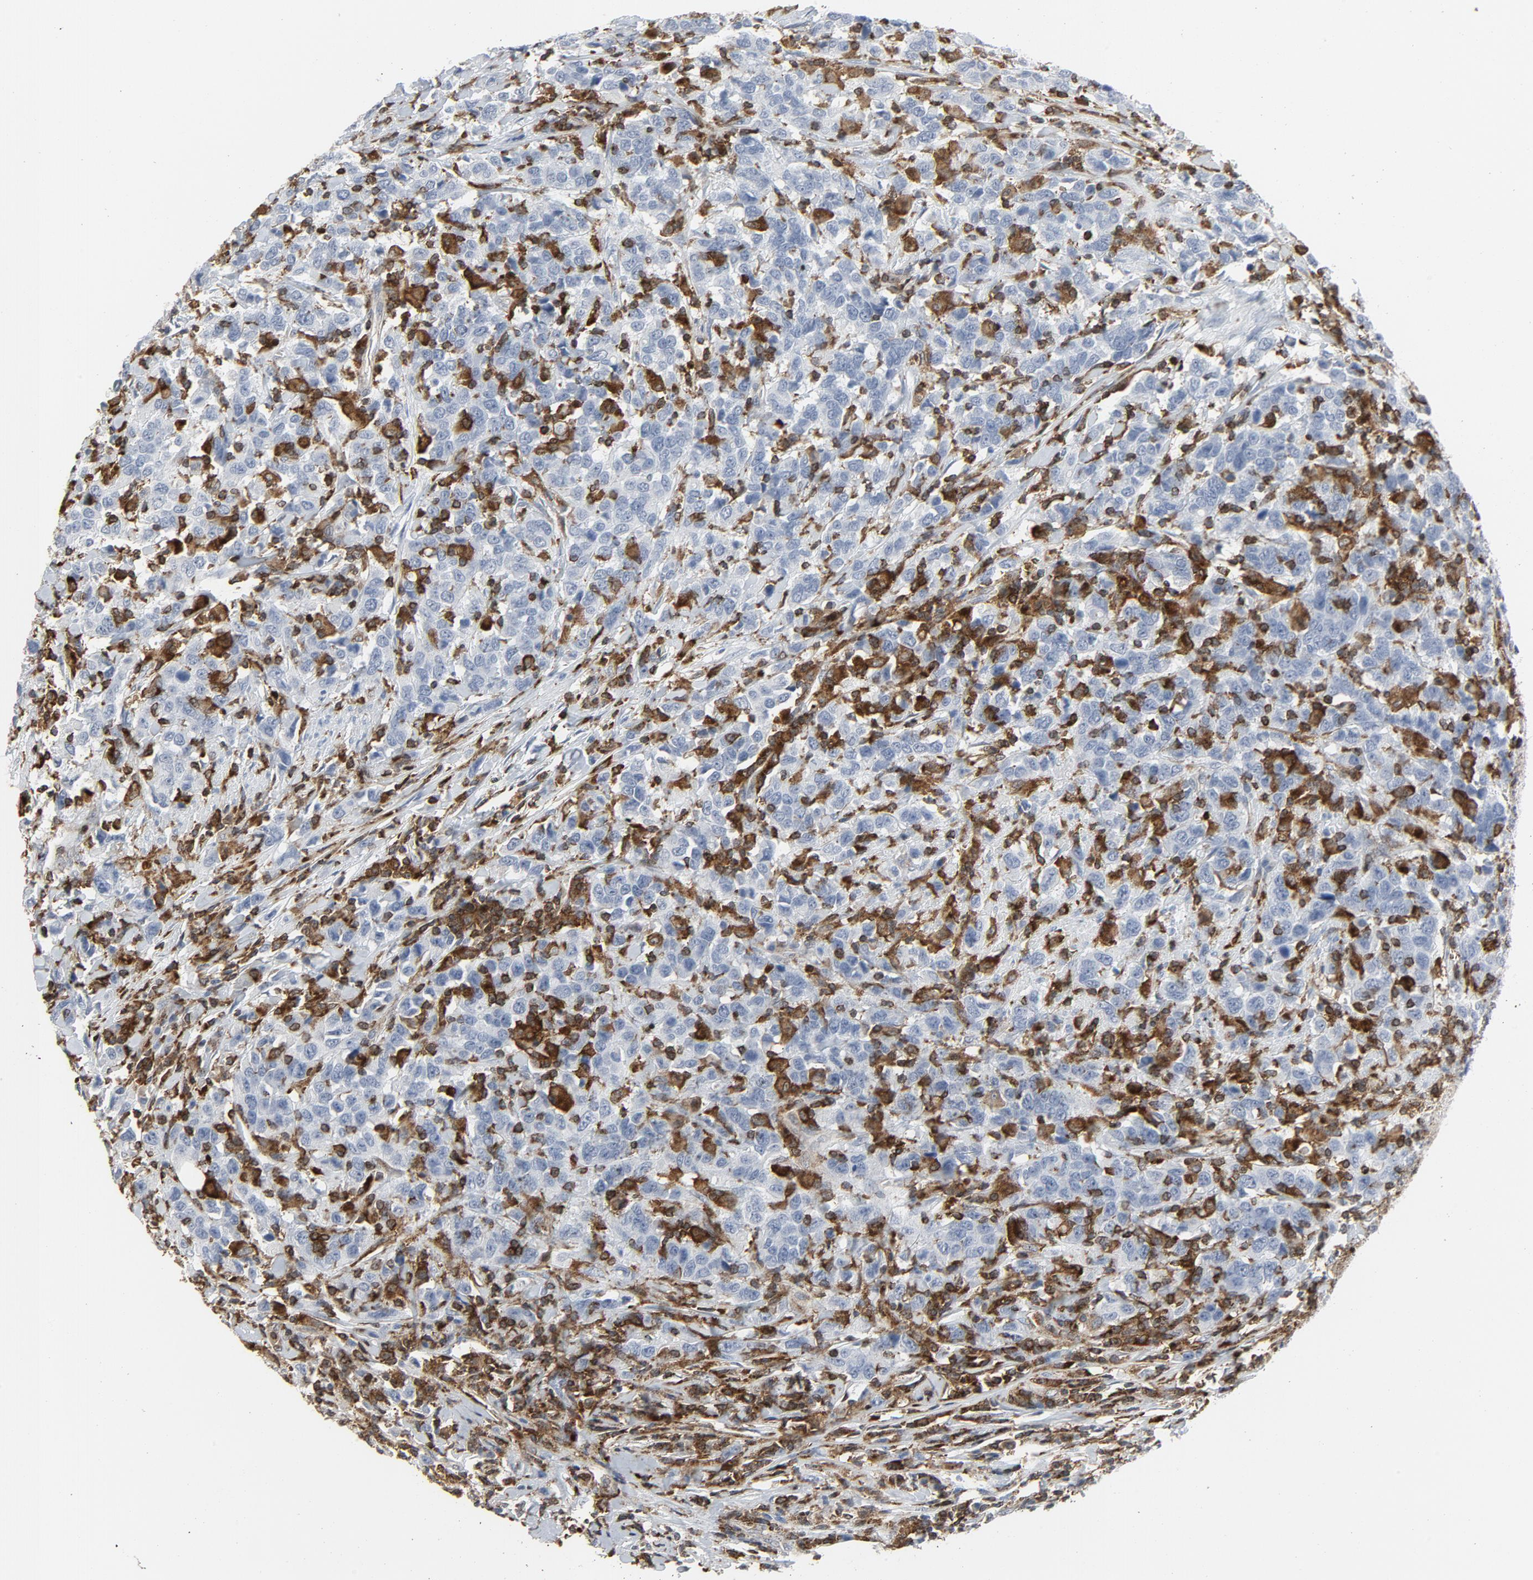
{"staining": {"intensity": "negative", "quantity": "none", "location": "none"}, "tissue": "urothelial cancer", "cell_type": "Tumor cells", "image_type": "cancer", "snomed": [{"axis": "morphology", "description": "Urothelial carcinoma, High grade"}, {"axis": "topography", "description": "Urinary bladder"}], "caption": "High power microscopy micrograph of an IHC photomicrograph of urothelial carcinoma (high-grade), revealing no significant expression in tumor cells.", "gene": "LCP2", "patient": {"sex": "male", "age": 61}}